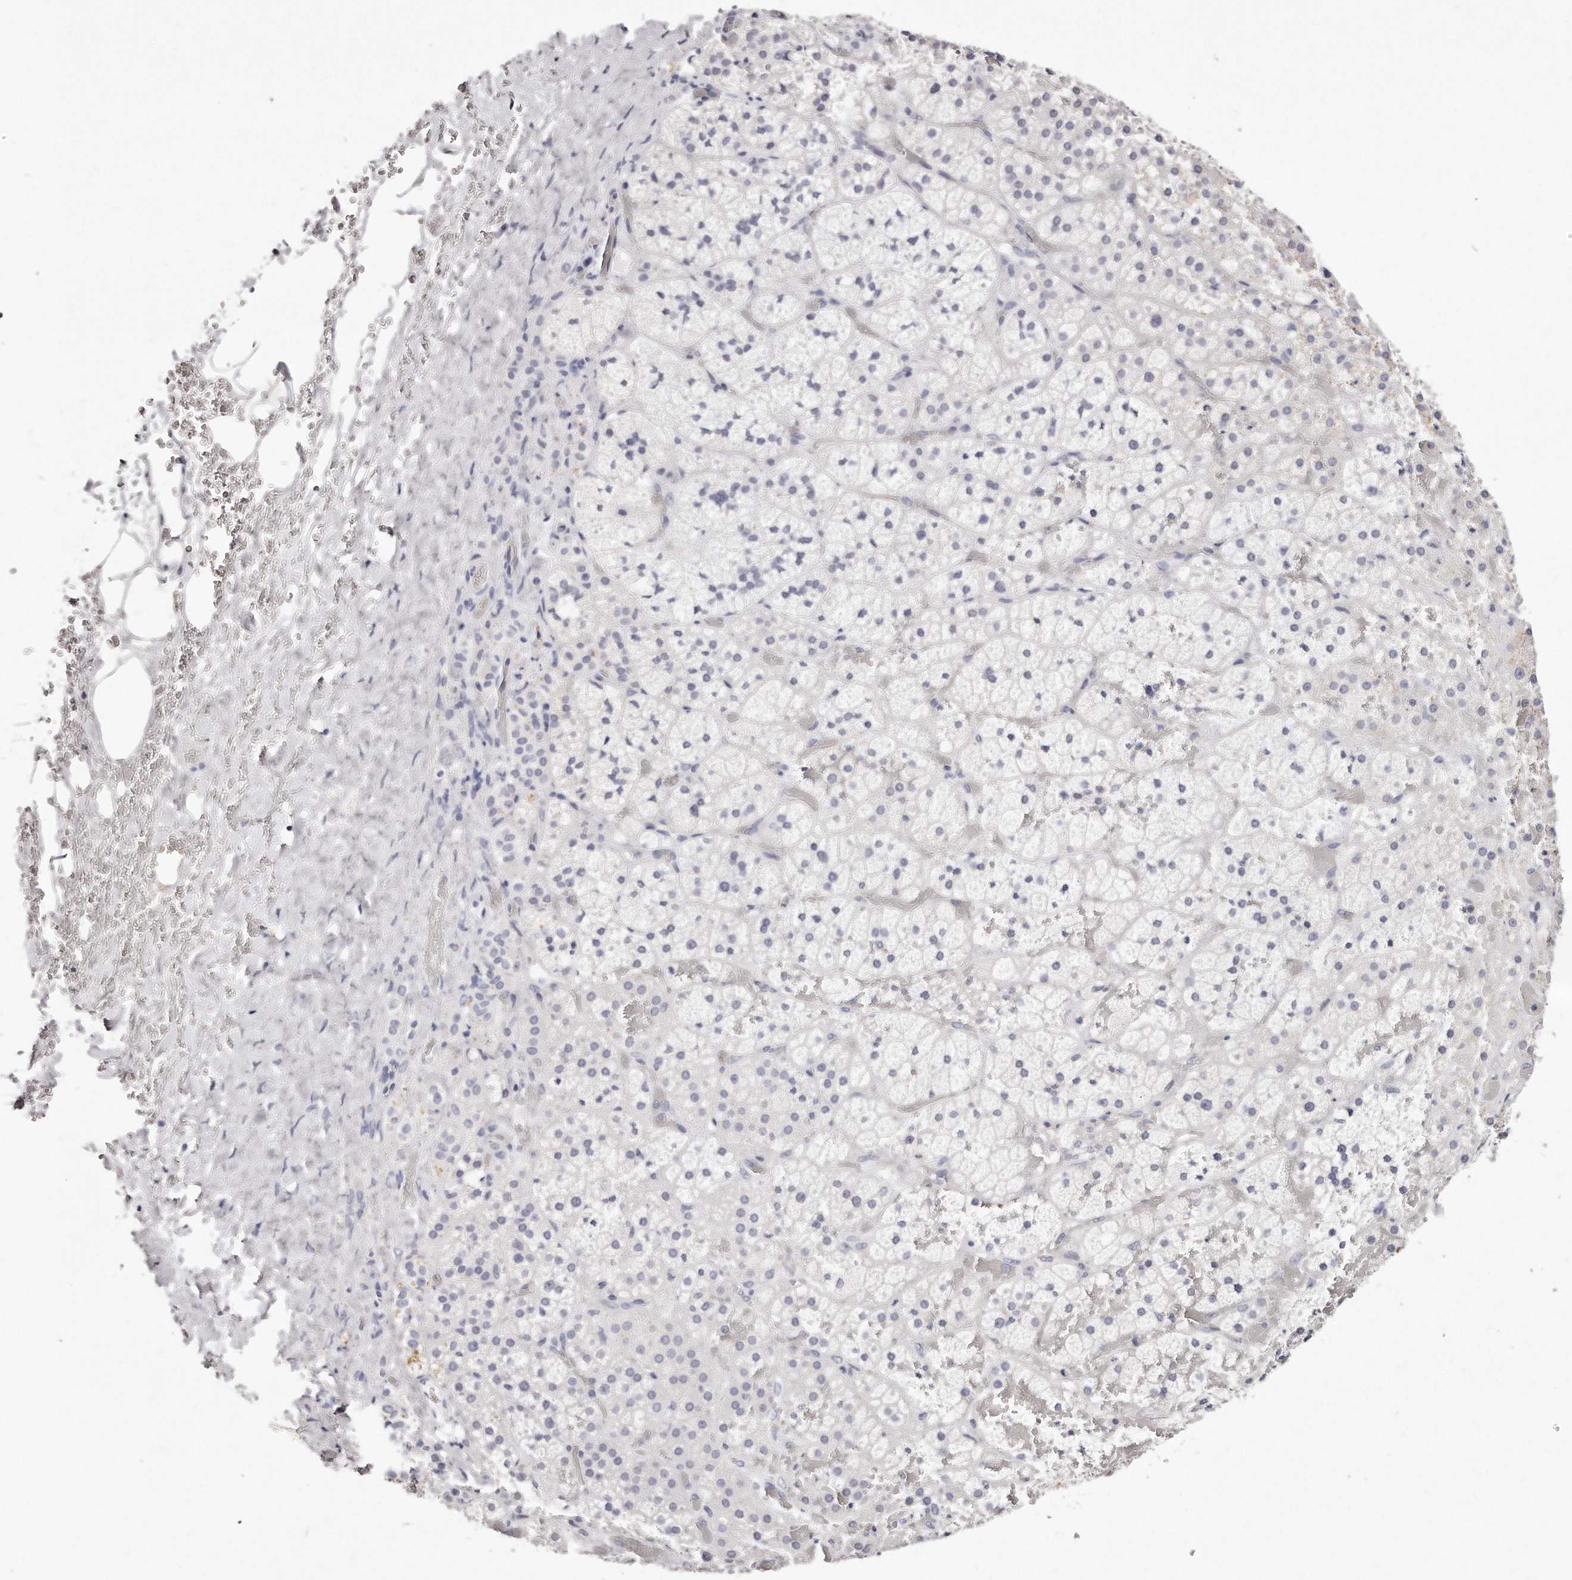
{"staining": {"intensity": "negative", "quantity": "none", "location": "none"}, "tissue": "adrenal gland", "cell_type": "Glandular cells", "image_type": "normal", "snomed": [{"axis": "morphology", "description": "Normal tissue, NOS"}, {"axis": "topography", "description": "Adrenal gland"}], "caption": "The image reveals no staining of glandular cells in benign adrenal gland.", "gene": "GDA", "patient": {"sex": "male", "age": 57}}